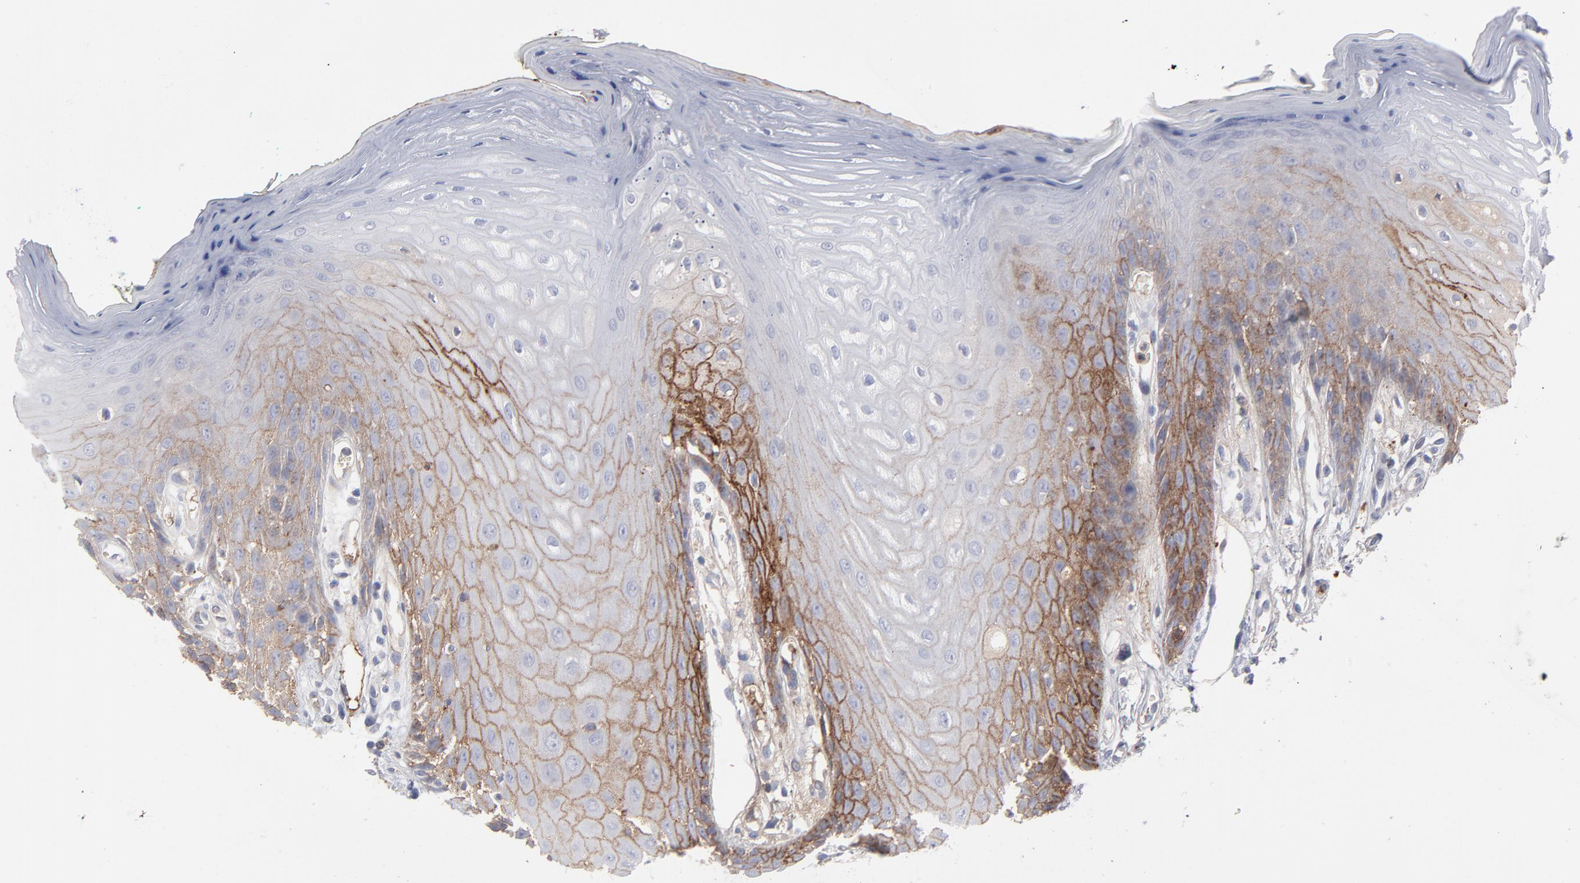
{"staining": {"intensity": "strong", "quantity": ">75%", "location": "cytoplasmic/membranous"}, "tissue": "oral mucosa", "cell_type": "Squamous epithelial cells", "image_type": "normal", "snomed": [{"axis": "morphology", "description": "Normal tissue, NOS"}, {"axis": "morphology", "description": "Squamous cell carcinoma, NOS"}, {"axis": "topography", "description": "Skeletal muscle"}, {"axis": "topography", "description": "Oral tissue"}, {"axis": "topography", "description": "Head-Neck"}], "caption": "The micrograph shows staining of benign oral mucosa, revealing strong cytoplasmic/membranous protein staining (brown color) within squamous epithelial cells. (IHC, brightfield microscopy, high magnification).", "gene": "CCR3", "patient": {"sex": "female", "age": 84}}